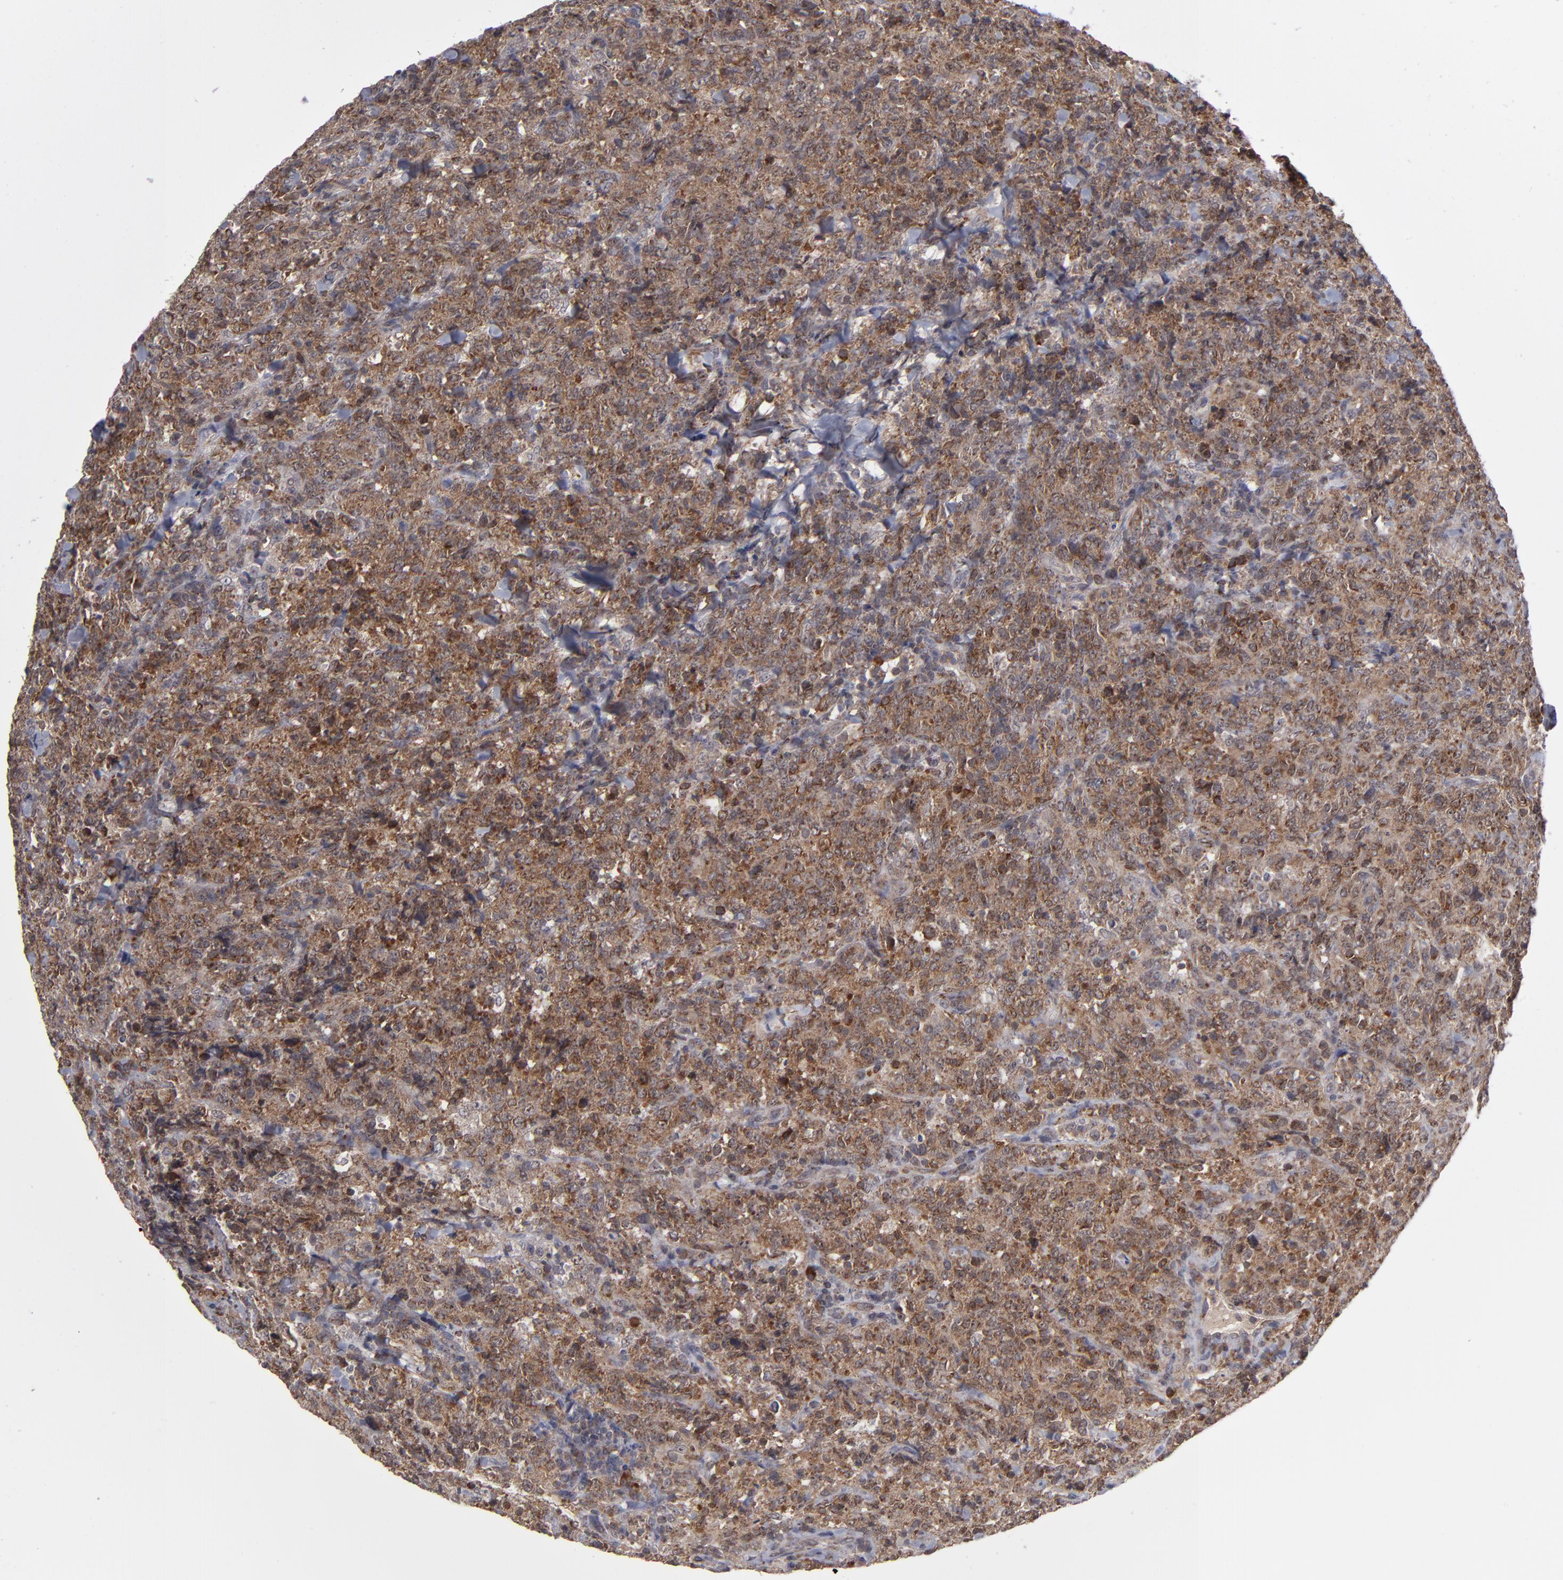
{"staining": {"intensity": "strong", "quantity": ">75%", "location": "cytoplasmic/membranous"}, "tissue": "lymphoma", "cell_type": "Tumor cells", "image_type": "cancer", "snomed": [{"axis": "morphology", "description": "Malignant lymphoma, non-Hodgkin's type, High grade"}, {"axis": "topography", "description": "Tonsil"}], "caption": "A micrograph showing strong cytoplasmic/membranous staining in about >75% of tumor cells in high-grade malignant lymphoma, non-Hodgkin's type, as visualized by brown immunohistochemical staining.", "gene": "GLCCI1", "patient": {"sex": "female", "age": 36}}